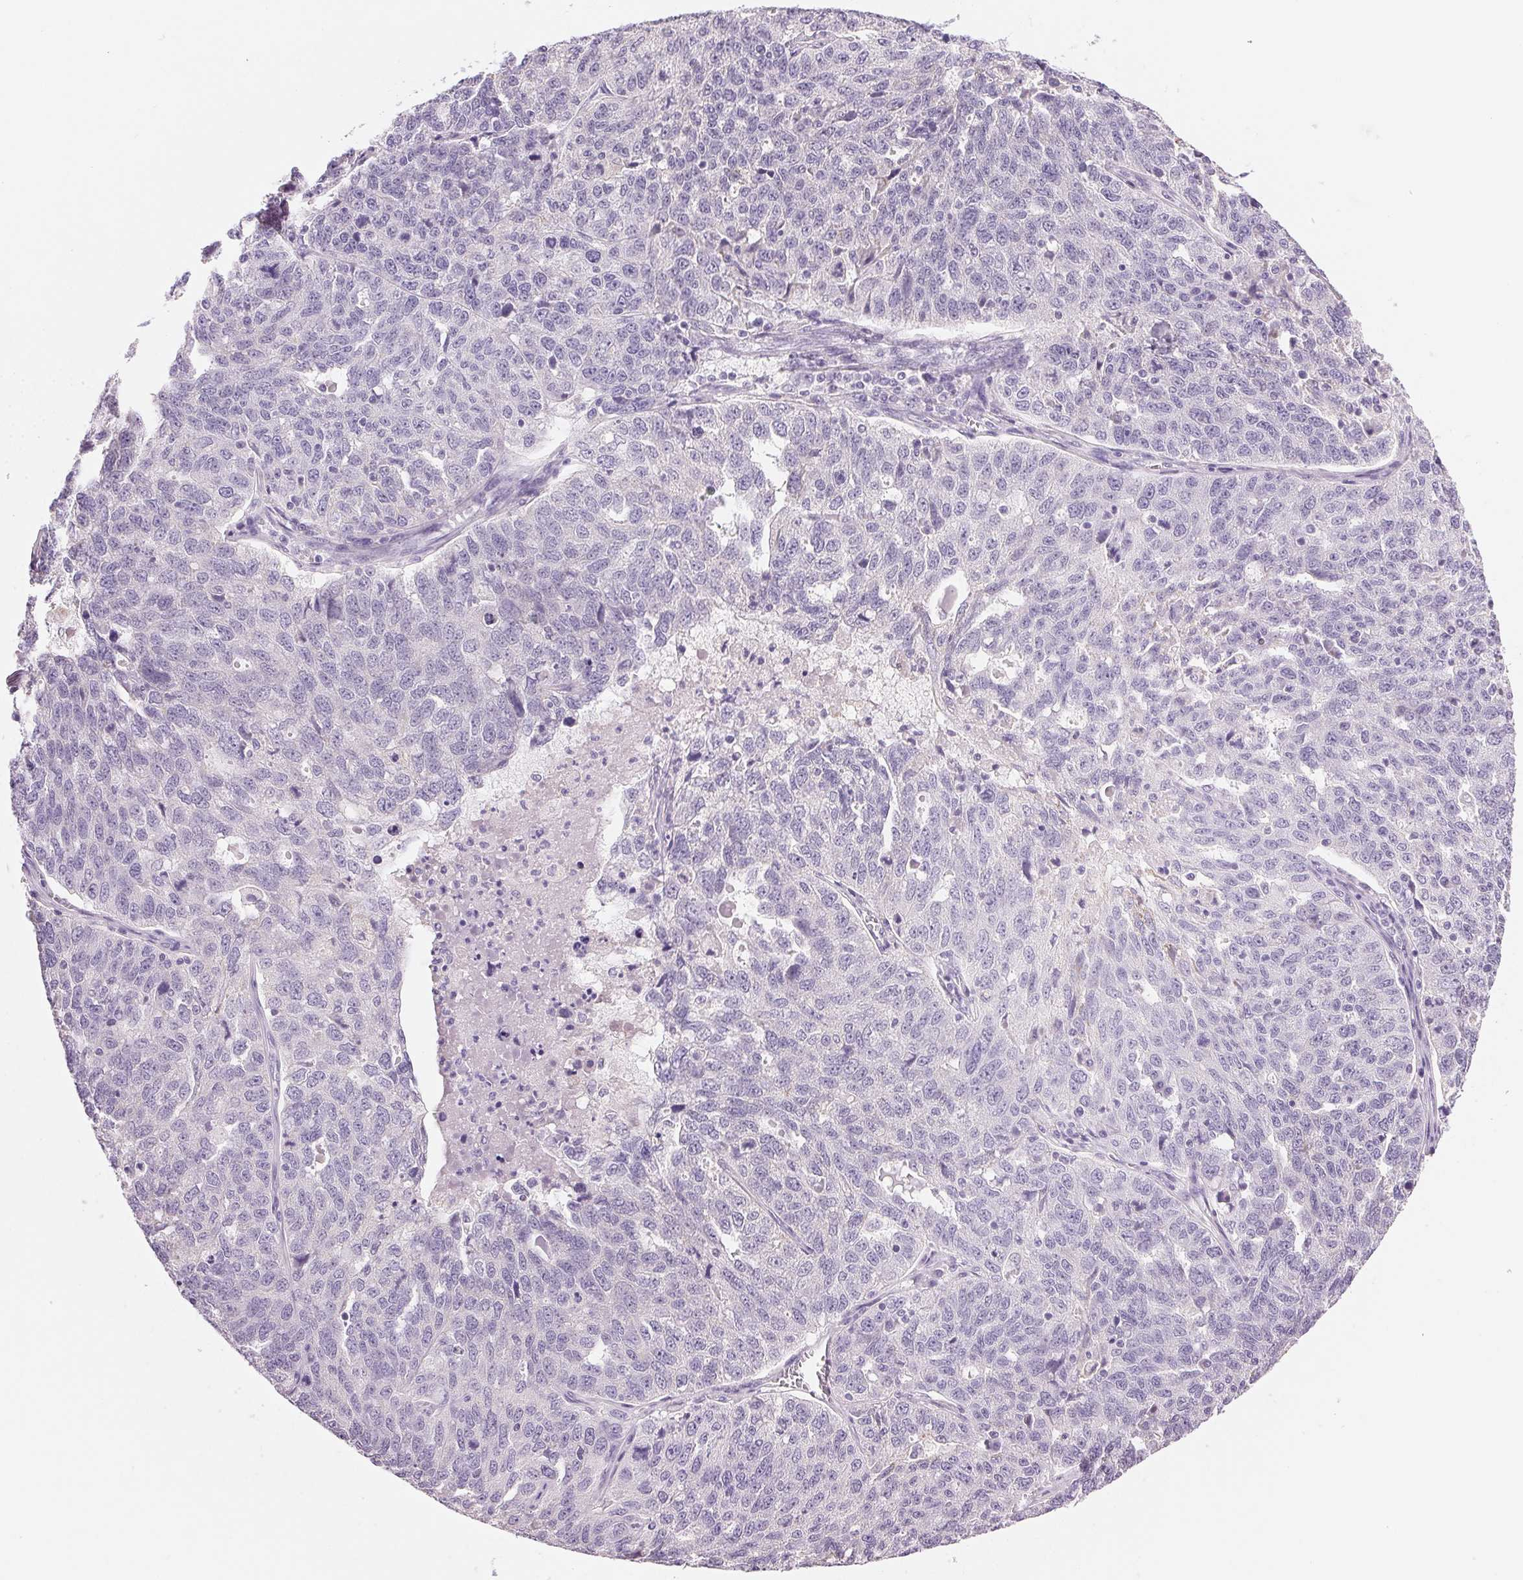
{"staining": {"intensity": "negative", "quantity": "none", "location": "none"}, "tissue": "ovarian cancer", "cell_type": "Tumor cells", "image_type": "cancer", "snomed": [{"axis": "morphology", "description": "Cystadenocarcinoma, serous, NOS"}, {"axis": "topography", "description": "Ovary"}], "caption": "This is an IHC image of ovarian cancer. There is no positivity in tumor cells.", "gene": "CYP11B1", "patient": {"sex": "female", "age": 71}}